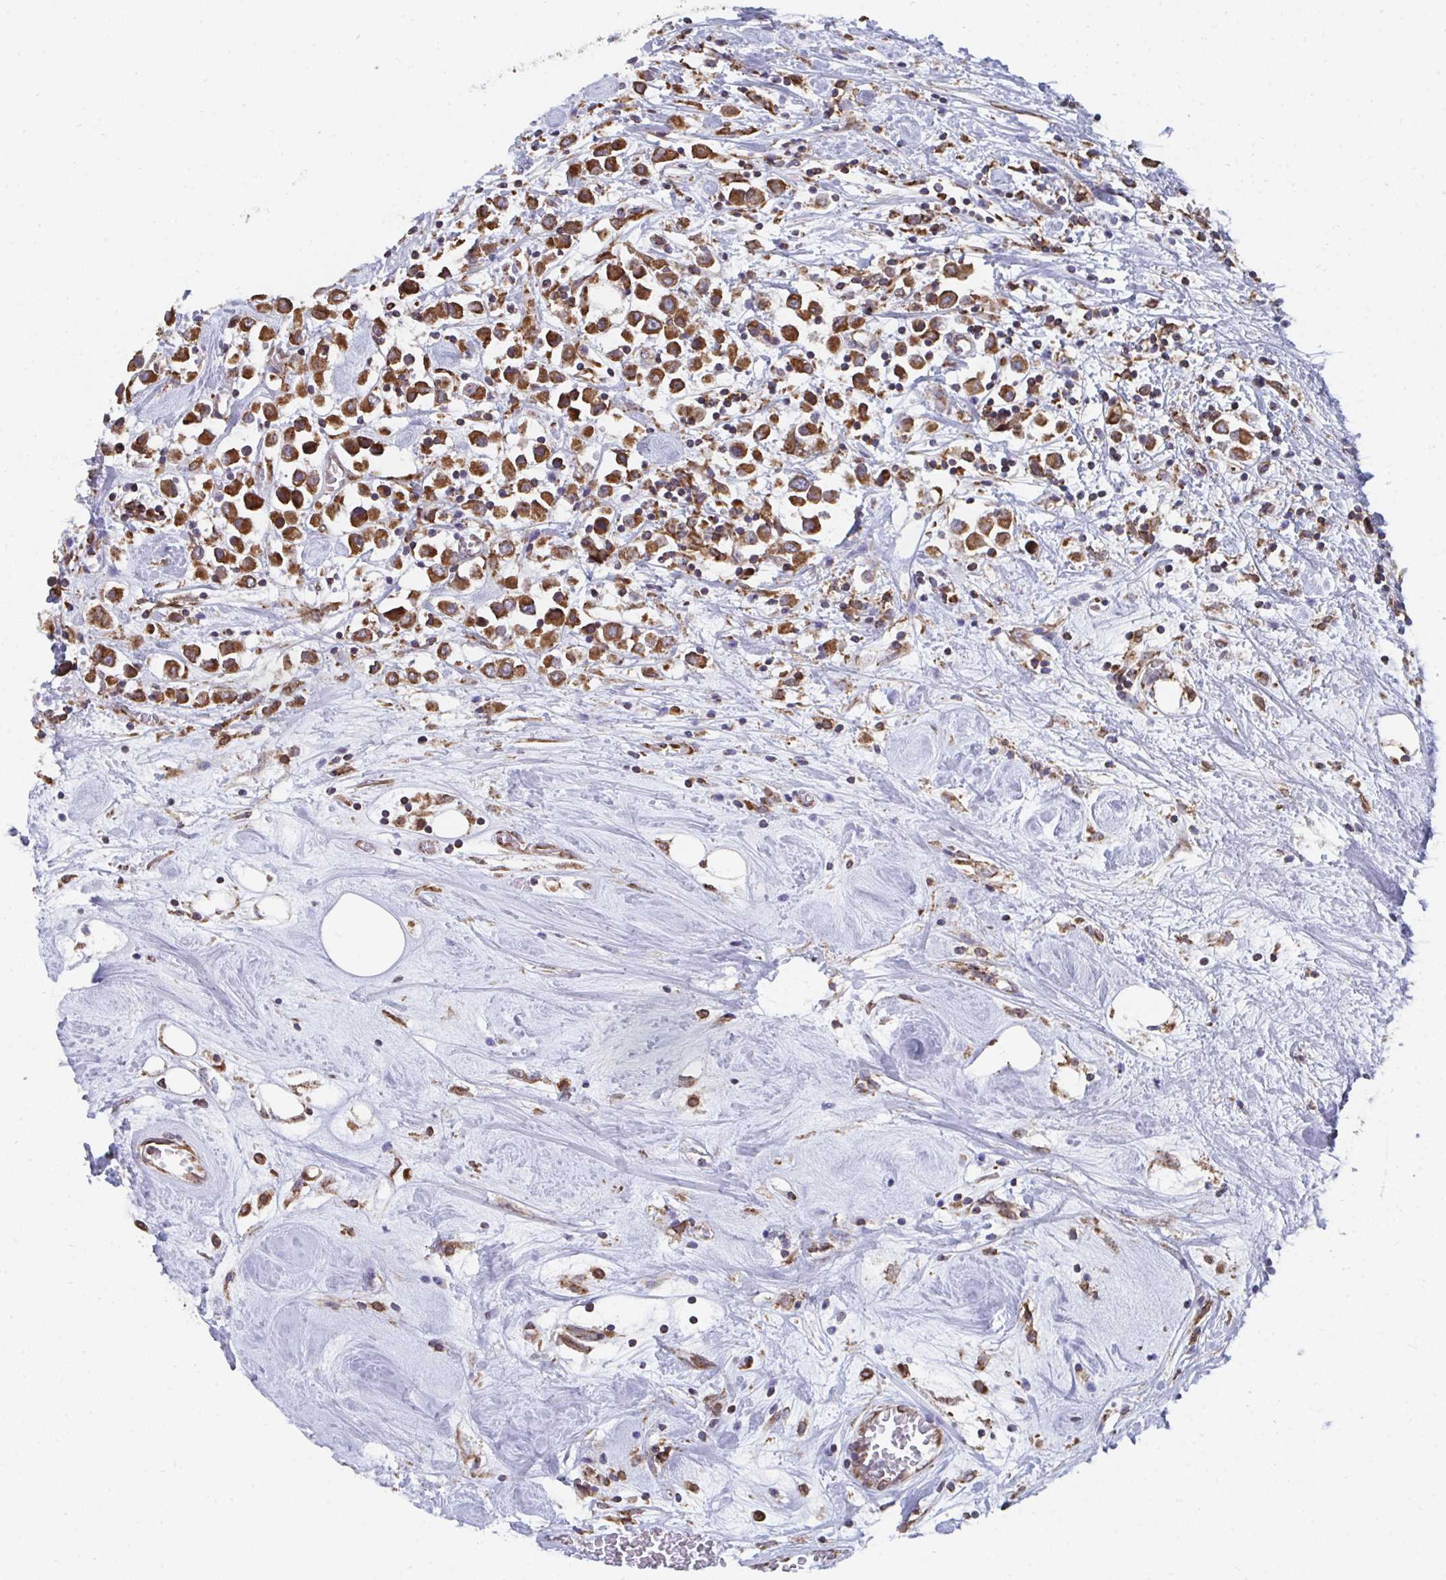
{"staining": {"intensity": "strong", "quantity": ">75%", "location": "cytoplasmic/membranous"}, "tissue": "breast cancer", "cell_type": "Tumor cells", "image_type": "cancer", "snomed": [{"axis": "morphology", "description": "Duct carcinoma"}, {"axis": "topography", "description": "Breast"}], "caption": "This micrograph shows immunohistochemistry staining of breast intraductal carcinoma, with high strong cytoplasmic/membranous positivity in about >75% of tumor cells.", "gene": "ELAVL1", "patient": {"sex": "female", "age": 61}}